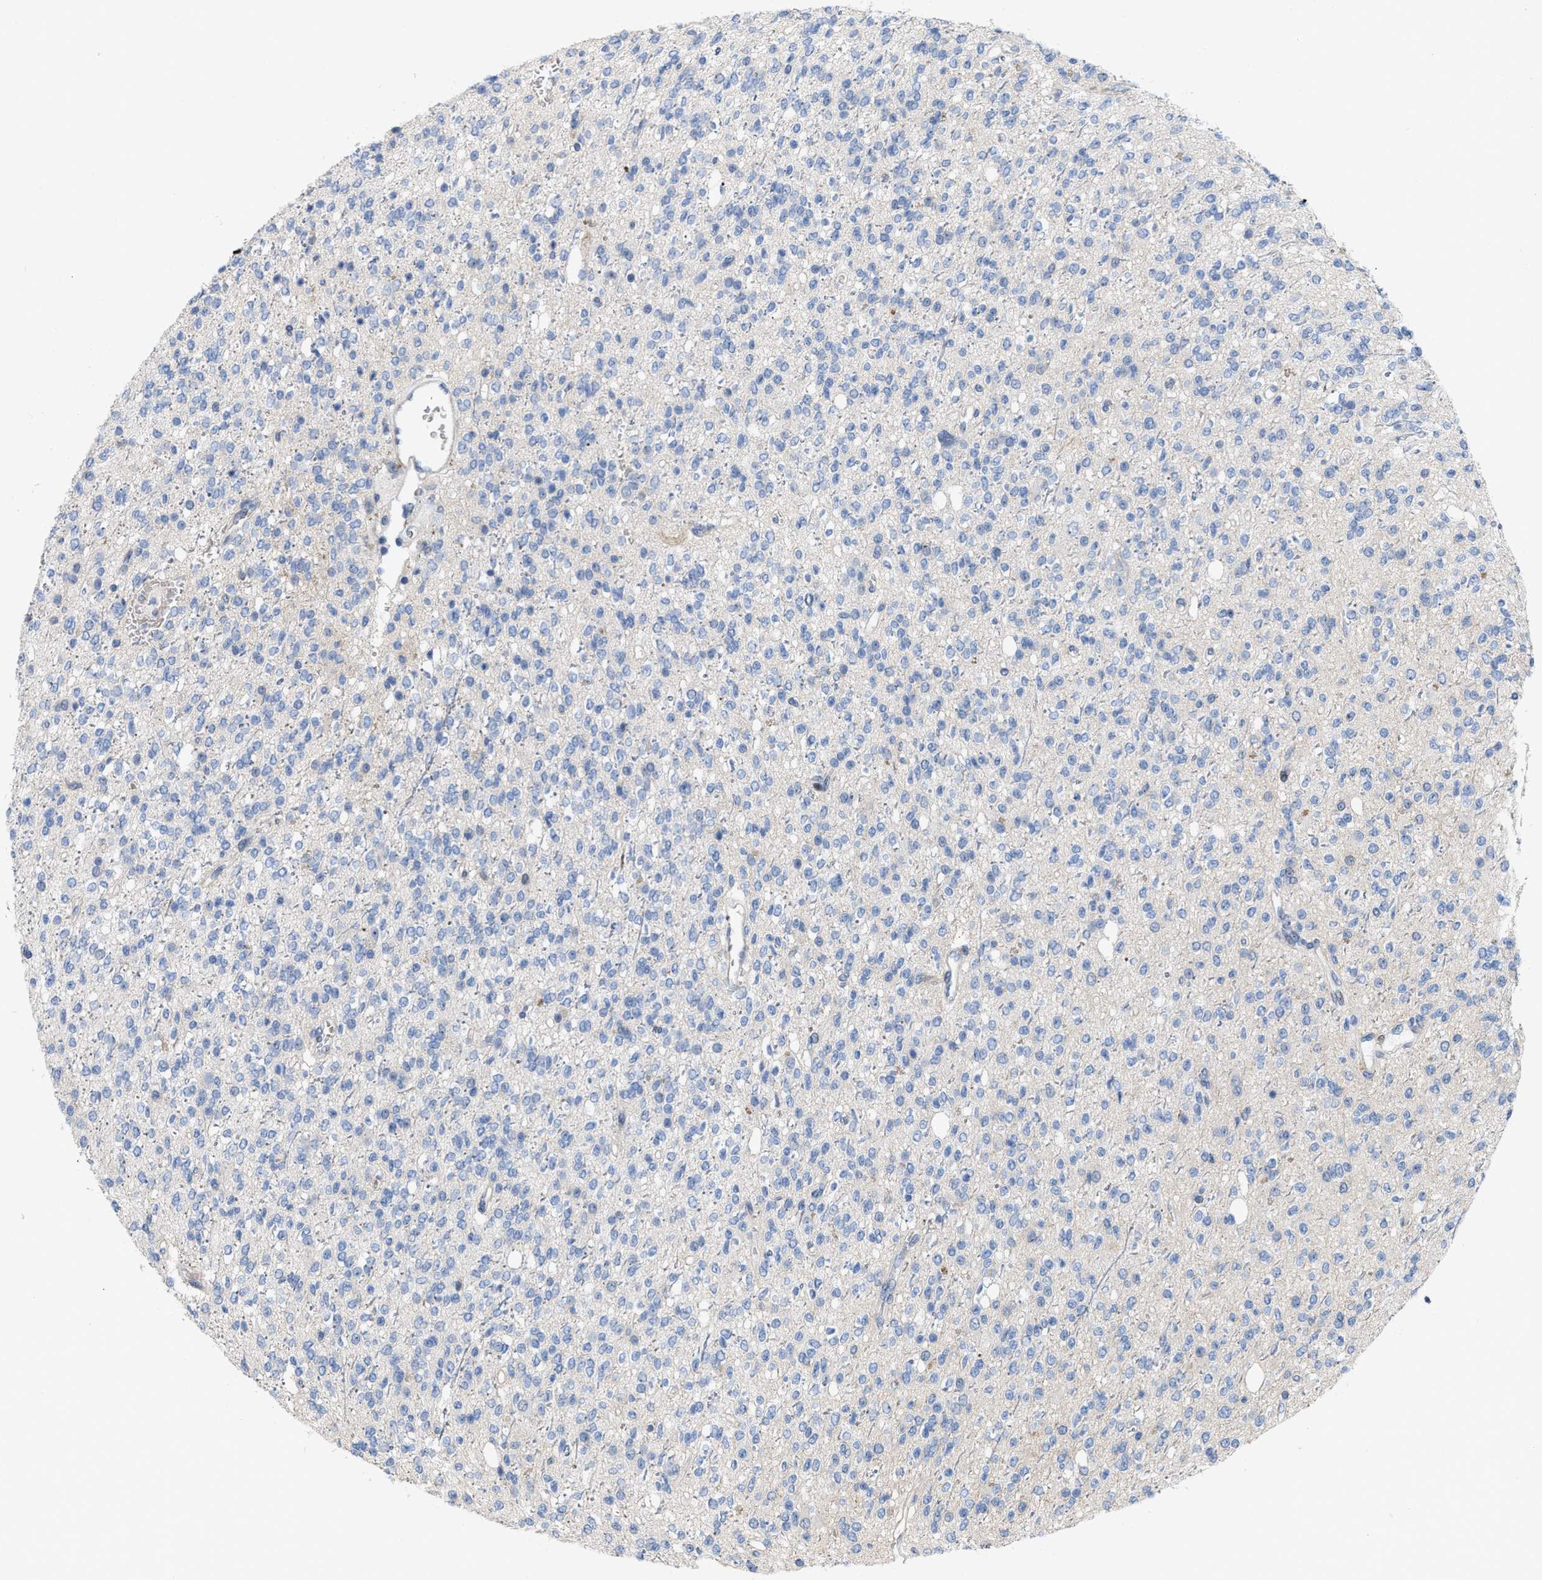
{"staining": {"intensity": "negative", "quantity": "none", "location": "none"}, "tissue": "glioma", "cell_type": "Tumor cells", "image_type": "cancer", "snomed": [{"axis": "morphology", "description": "Glioma, malignant, High grade"}, {"axis": "topography", "description": "Brain"}], "caption": "Immunohistochemical staining of human glioma displays no significant staining in tumor cells.", "gene": "POLR1F", "patient": {"sex": "male", "age": 34}}